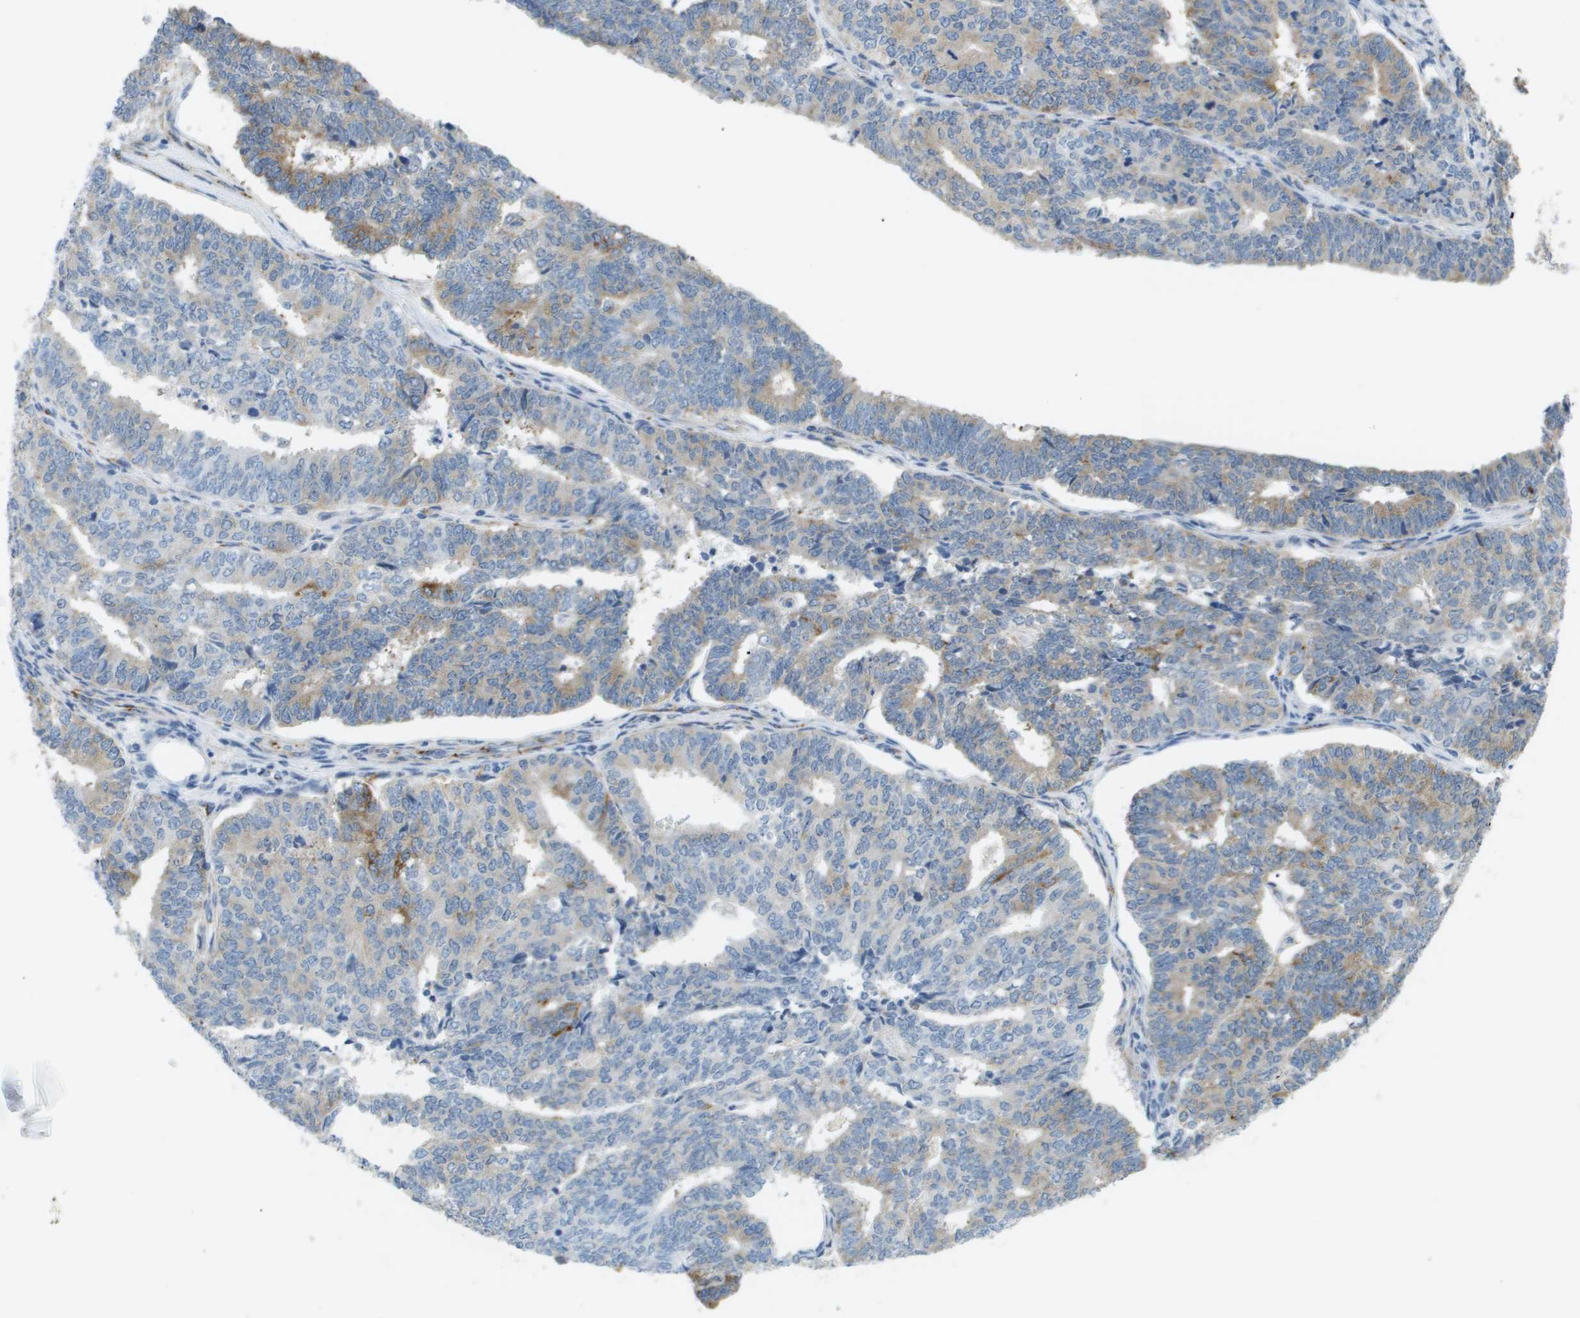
{"staining": {"intensity": "moderate", "quantity": "<25%", "location": "cytoplasmic/membranous"}, "tissue": "endometrial cancer", "cell_type": "Tumor cells", "image_type": "cancer", "snomed": [{"axis": "morphology", "description": "Adenocarcinoma, NOS"}, {"axis": "topography", "description": "Endometrium"}], "caption": "DAB immunohistochemical staining of endometrial cancer exhibits moderate cytoplasmic/membranous protein positivity in approximately <25% of tumor cells.", "gene": "OTUD5", "patient": {"sex": "female", "age": 70}}